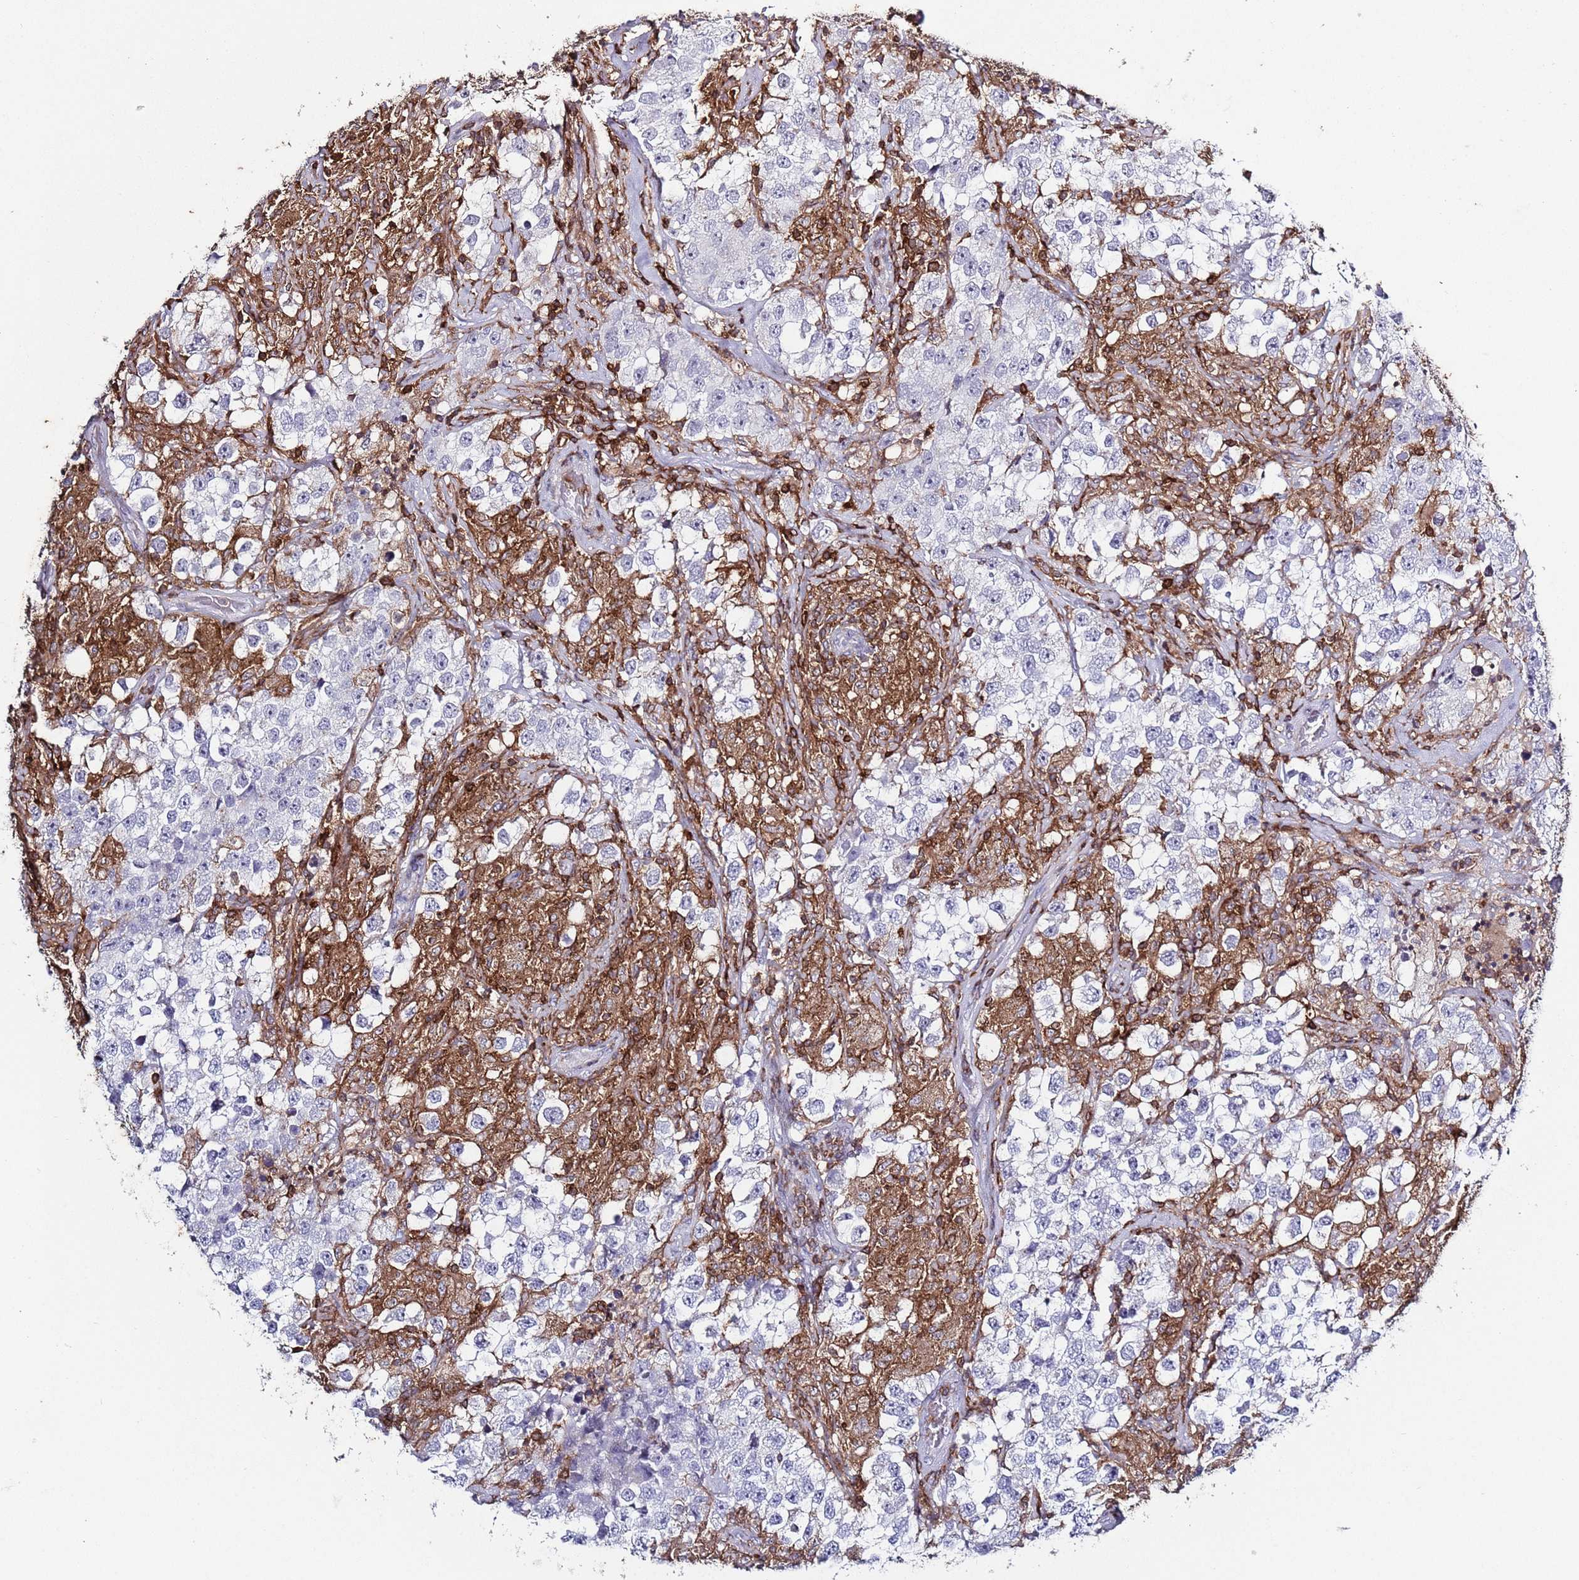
{"staining": {"intensity": "negative", "quantity": "none", "location": "none"}, "tissue": "testis cancer", "cell_type": "Tumor cells", "image_type": "cancer", "snomed": [{"axis": "morphology", "description": "Seminoma, NOS"}, {"axis": "topography", "description": "Testis"}], "caption": "This is an IHC image of seminoma (testis). There is no expression in tumor cells.", "gene": "LPXN", "patient": {"sex": "male", "age": 46}}